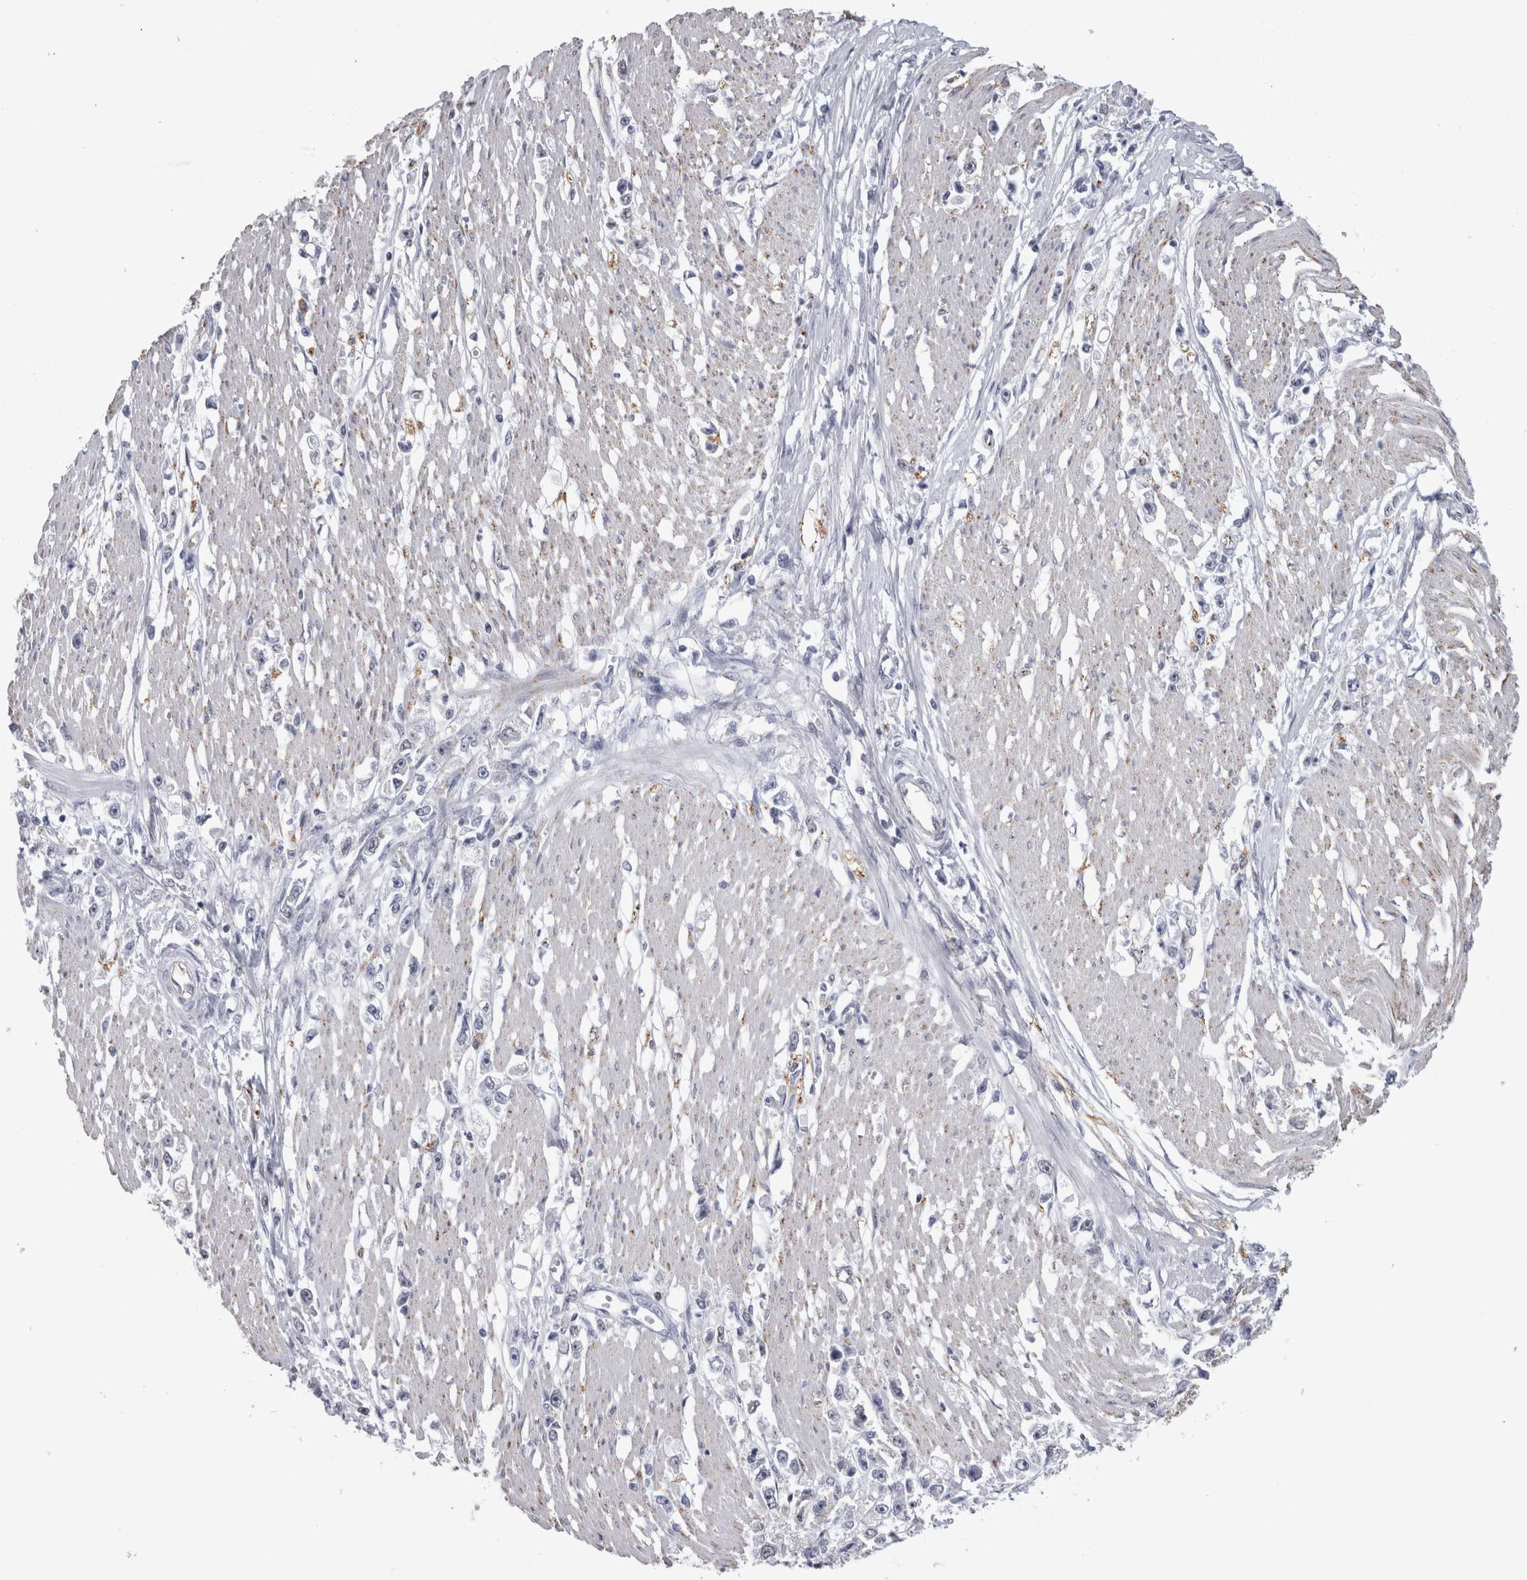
{"staining": {"intensity": "negative", "quantity": "none", "location": "none"}, "tissue": "stomach cancer", "cell_type": "Tumor cells", "image_type": "cancer", "snomed": [{"axis": "morphology", "description": "Adenocarcinoma, NOS"}, {"axis": "topography", "description": "Stomach"}], "caption": "There is no significant positivity in tumor cells of stomach cancer. The staining is performed using DAB brown chromogen with nuclei counter-stained in using hematoxylin.", "gene": "ACOT7", "patient": {"sex": "female", "age": 59}}